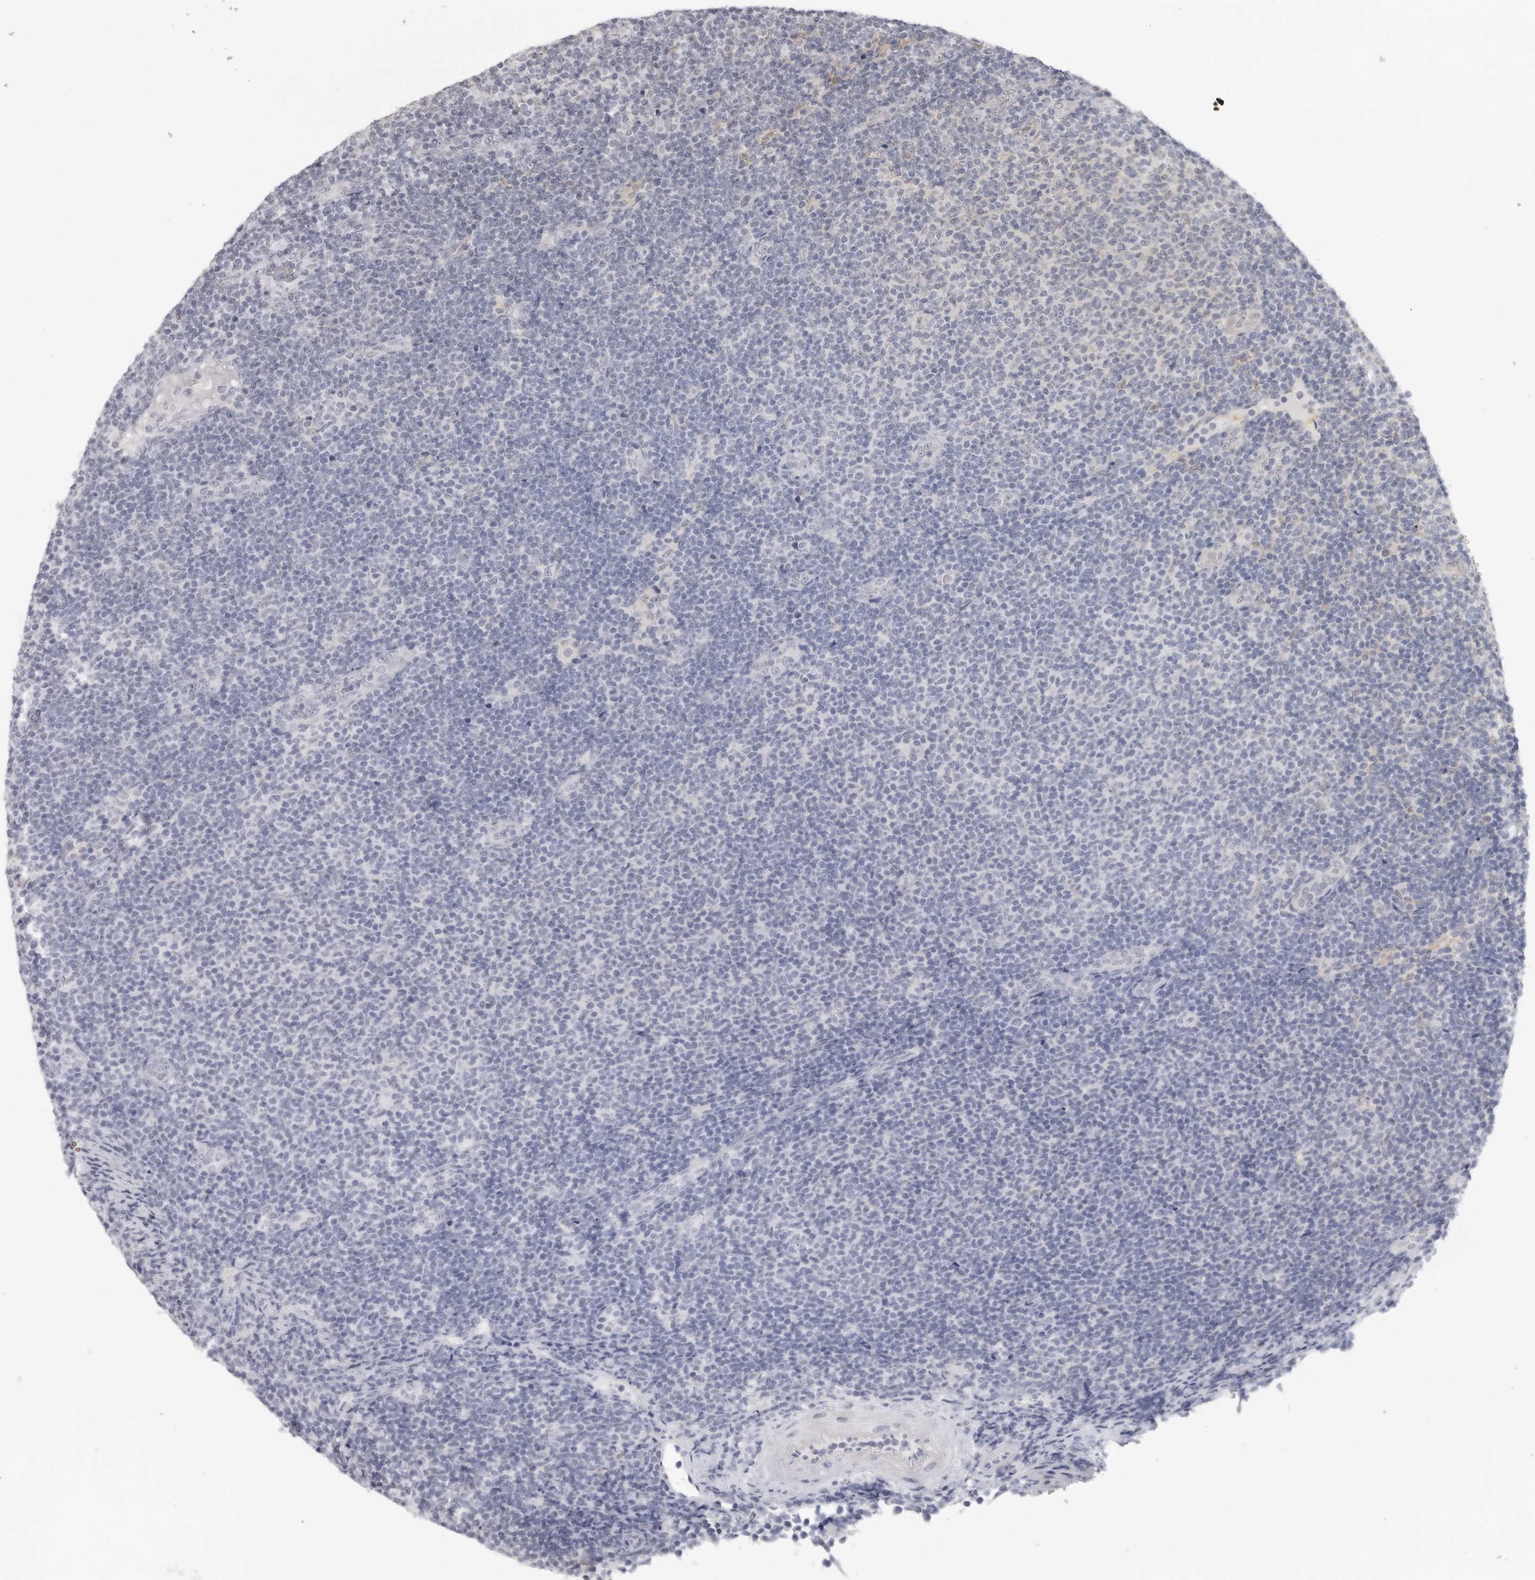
{"staining": {"intensity": "negative", "quantity": "none", "location": "none"}, "tissue": "lymphoma", "cell_type": "Tumor cells", "image_type": "cancer", "snomed": [{"axis": "morphology", "description": "Malignant lymphoma, non-Hodgkin's type, Low grade"}, {"axis": "topography", "description": "Lymph node"}], "caption": "Tumor cells are negative for protein expression in human lymphoma. Nuclei are stained in blue.", "gene": "SRGAP2", "patient": {"sex": "male", "age": 66}}